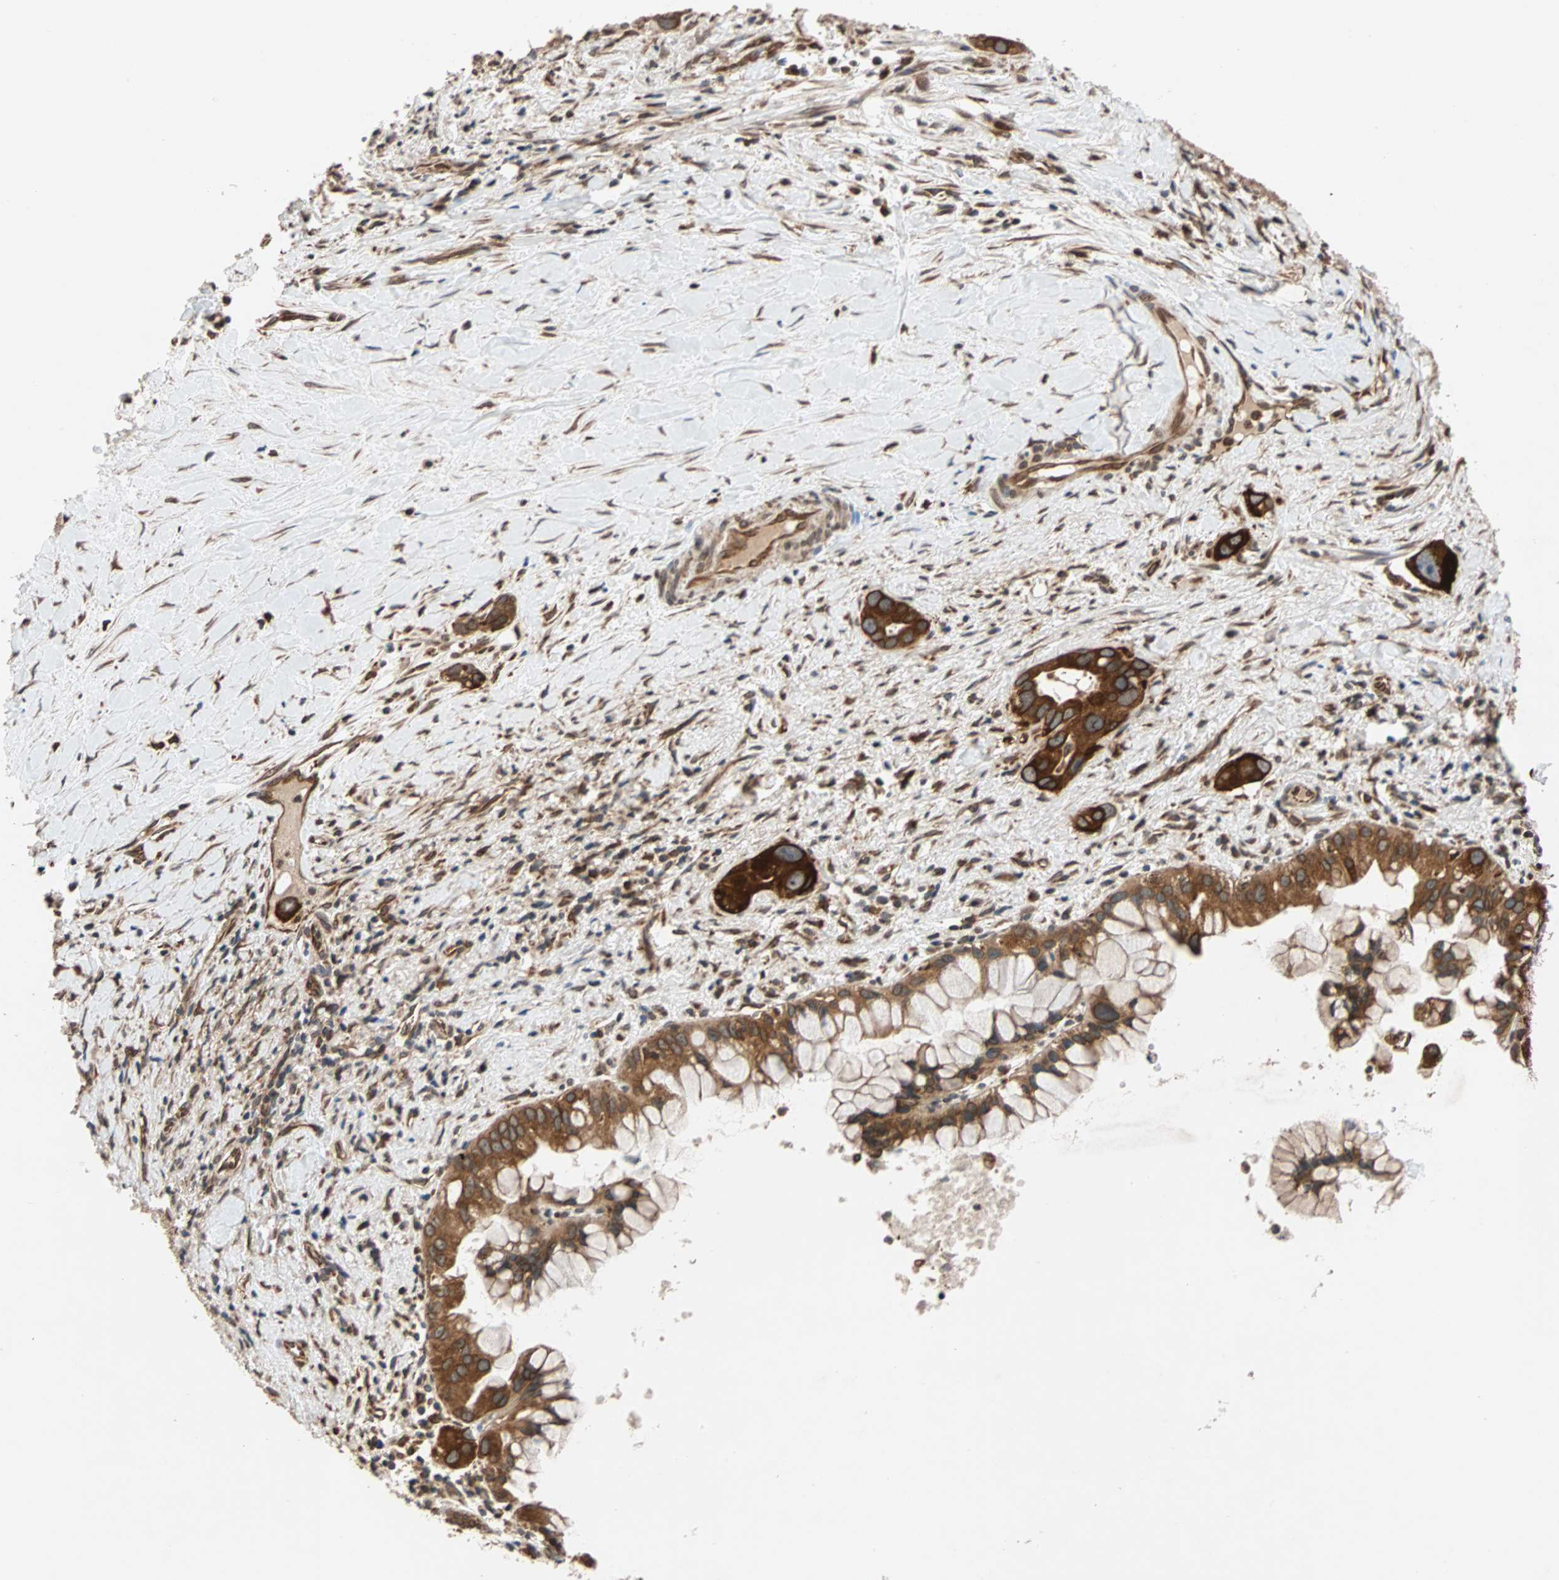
{"staining": {"intensity": "strong", "quantity": ">75%", "location": "cytoplasmic/membranous"}, "tissue": "liver cancer", "cell_type": "Tumor cells", "image_type": "cancer", "snomed": [{"axis": "morphology", "description": "Cholangiocarcinoma"}, {"axis": "topography", "description": "Liver"}], "caption": "Immunohistochemical staining of human liver cholangiocarcinoma shows high levels of strong cytoplasmic/membranous positivity in approximately >75% of tumor cells. Using DAB (3,3'-diaminobenzidine) (brown) and hematoxylin (blue) stains, captured at high magnification using brightfield microscopy.", "gene": "AUP1", "patient": {"sex": "female", "age": 65}}